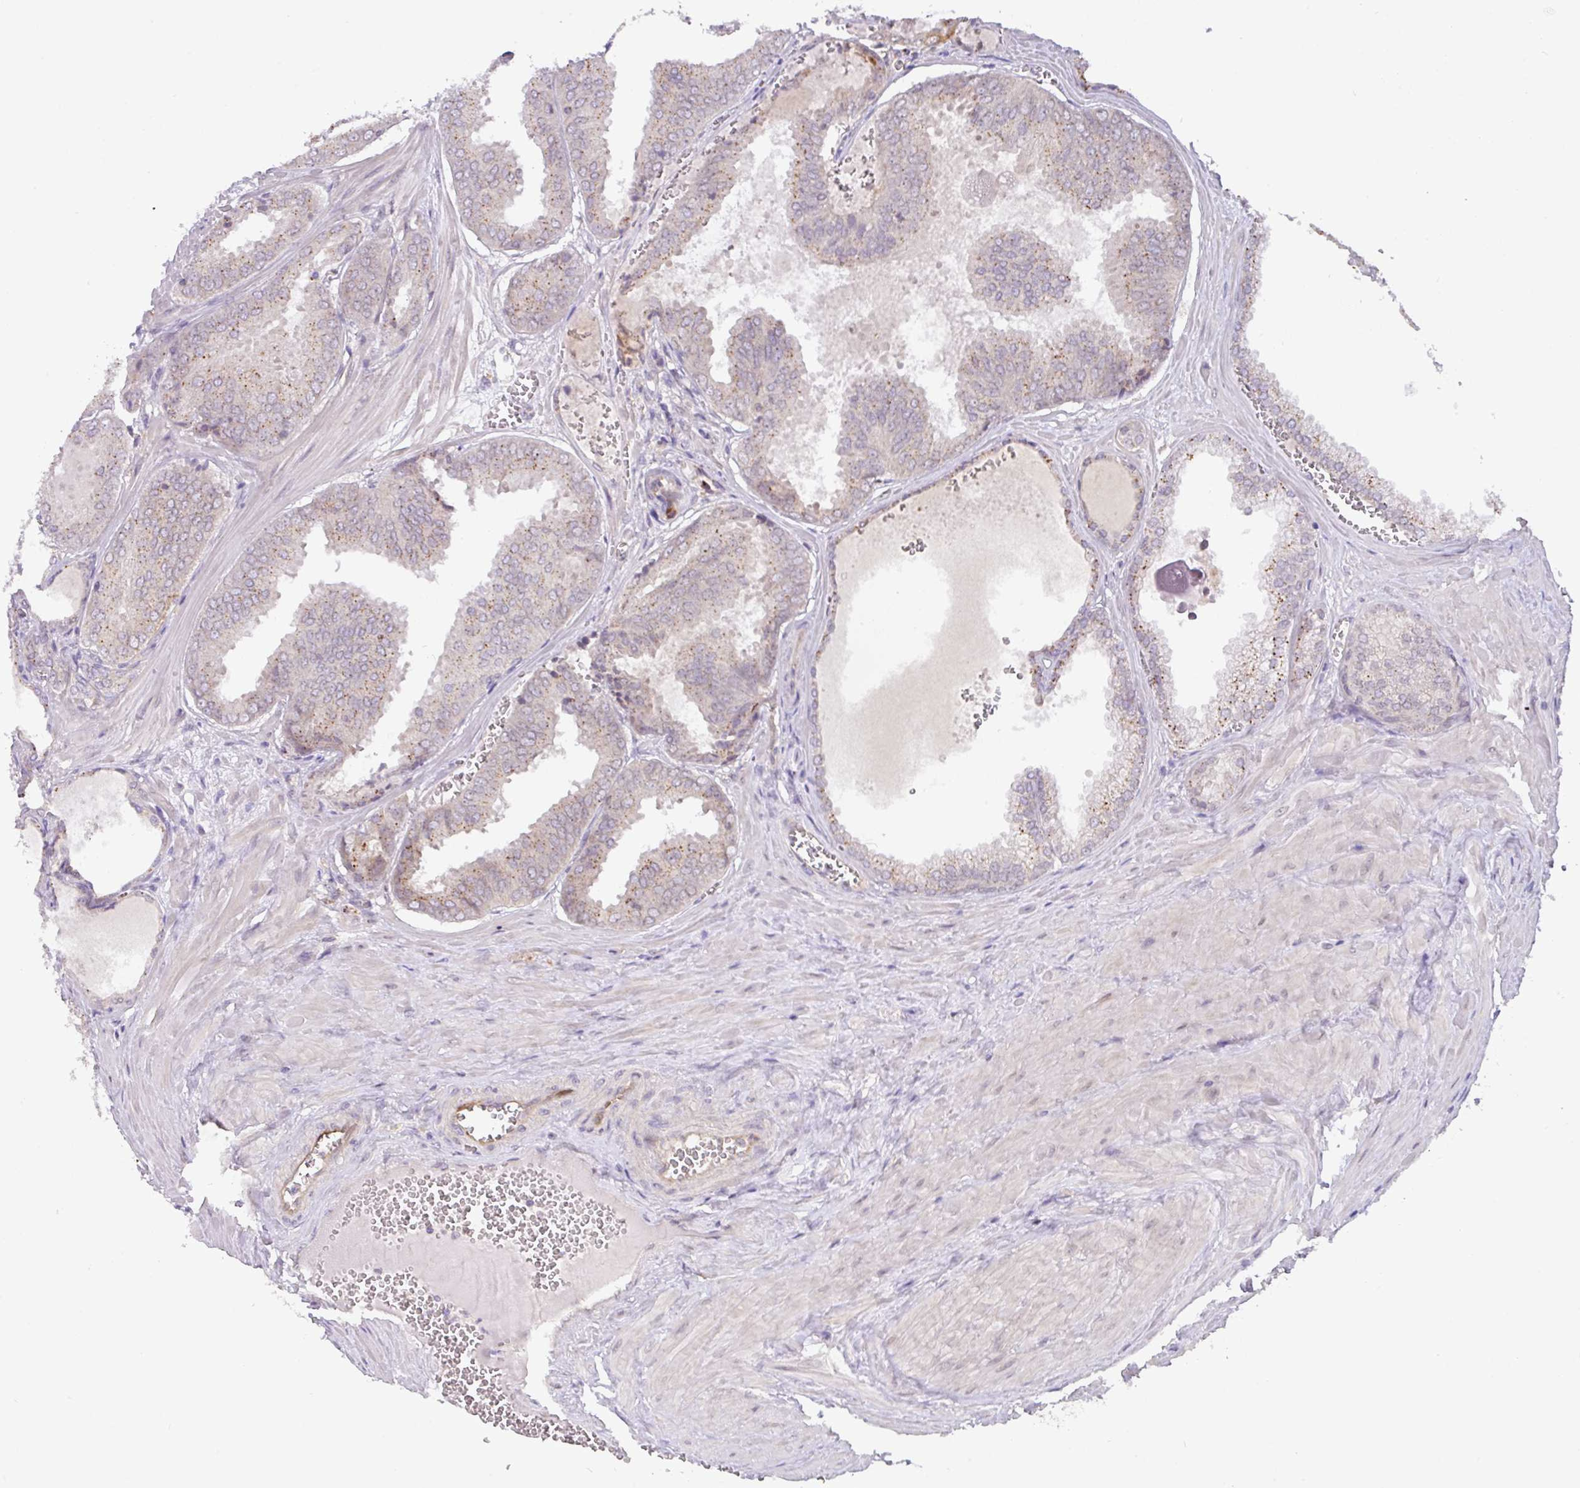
{"staining": {"intensity": "negative", "quantity": "none", "location": "none"}, "tissue": "prostate cancer", "cell_type": "Tumor cells", "image_type": "cancer", "snomed": [{"axis": "morphology", "description": "Adenocarcinoma, Low grade"}, {"axis": "topography", "description": "Prostate"}], "caption": "High power microscopy histopathology image of an immunohistochemistry (IHC) photomicrograph of low-grade adenocarcinoma (prostate), revealing no significant positivity in tumor cells.", "gene": "GCNT7", "patient": {"sex": "male", "age": 67}}